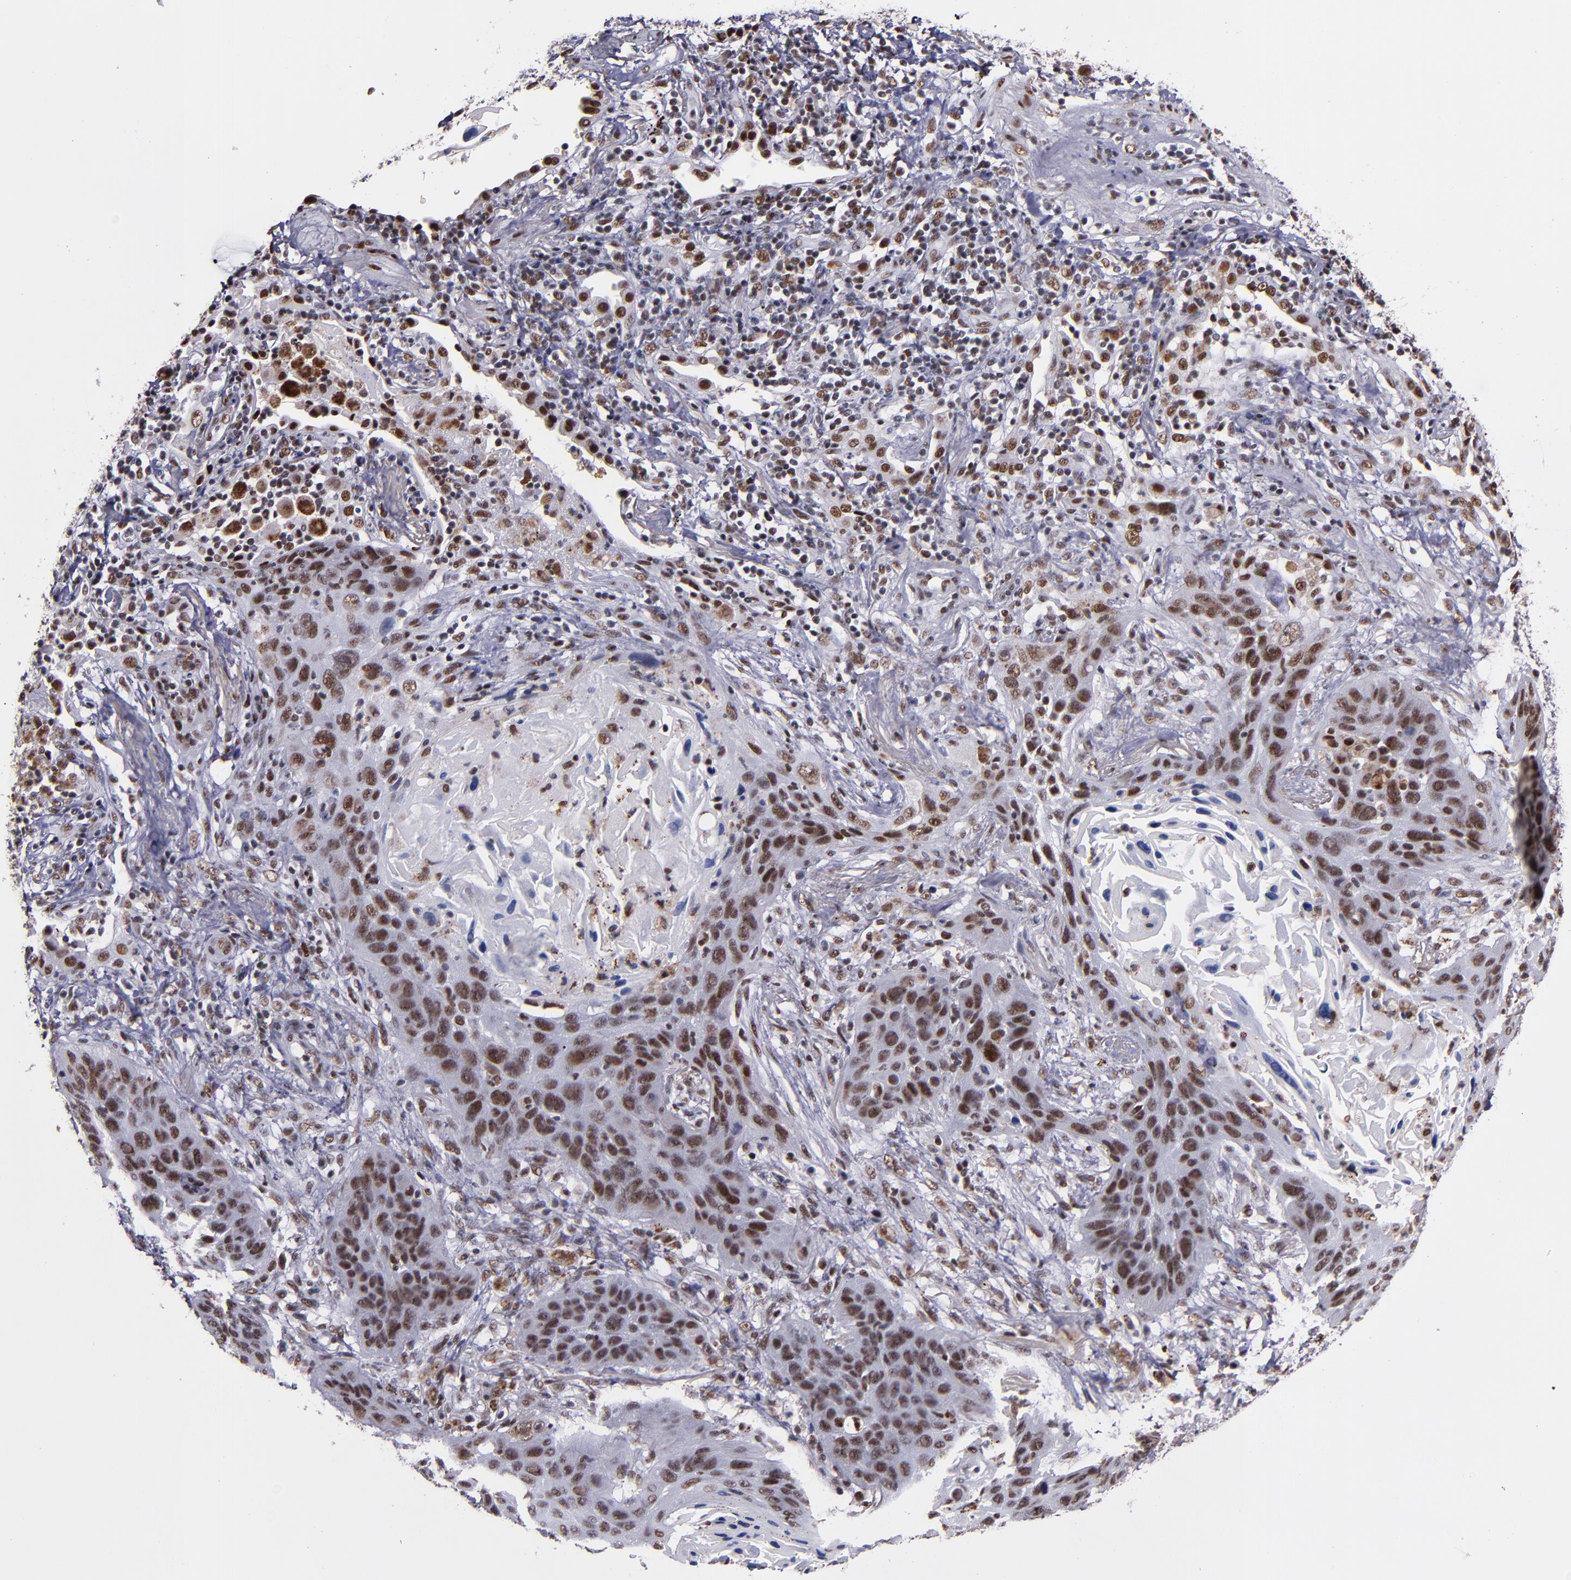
{"staining": {"intensity": "moderate", "quantity": ">75%", "location": "nuclear"}, "tissue": "lung cancer", "cell_type": "Tumor cells", "image_type": "cancer", "snomed": [{"axis": "morphology", "description": "Squamous cell carcinoma, NOS"}, {"axis": "topography", "description": "Lung"}], "caption": "Brown immunohistochemical staining in squamous cell carcinoma (lung) demonstrates moderate nuclear positivity in about >75% of tumor cells.", "gene": "PPP4R3A", "patient": {"sex": "female", "age": 67}}